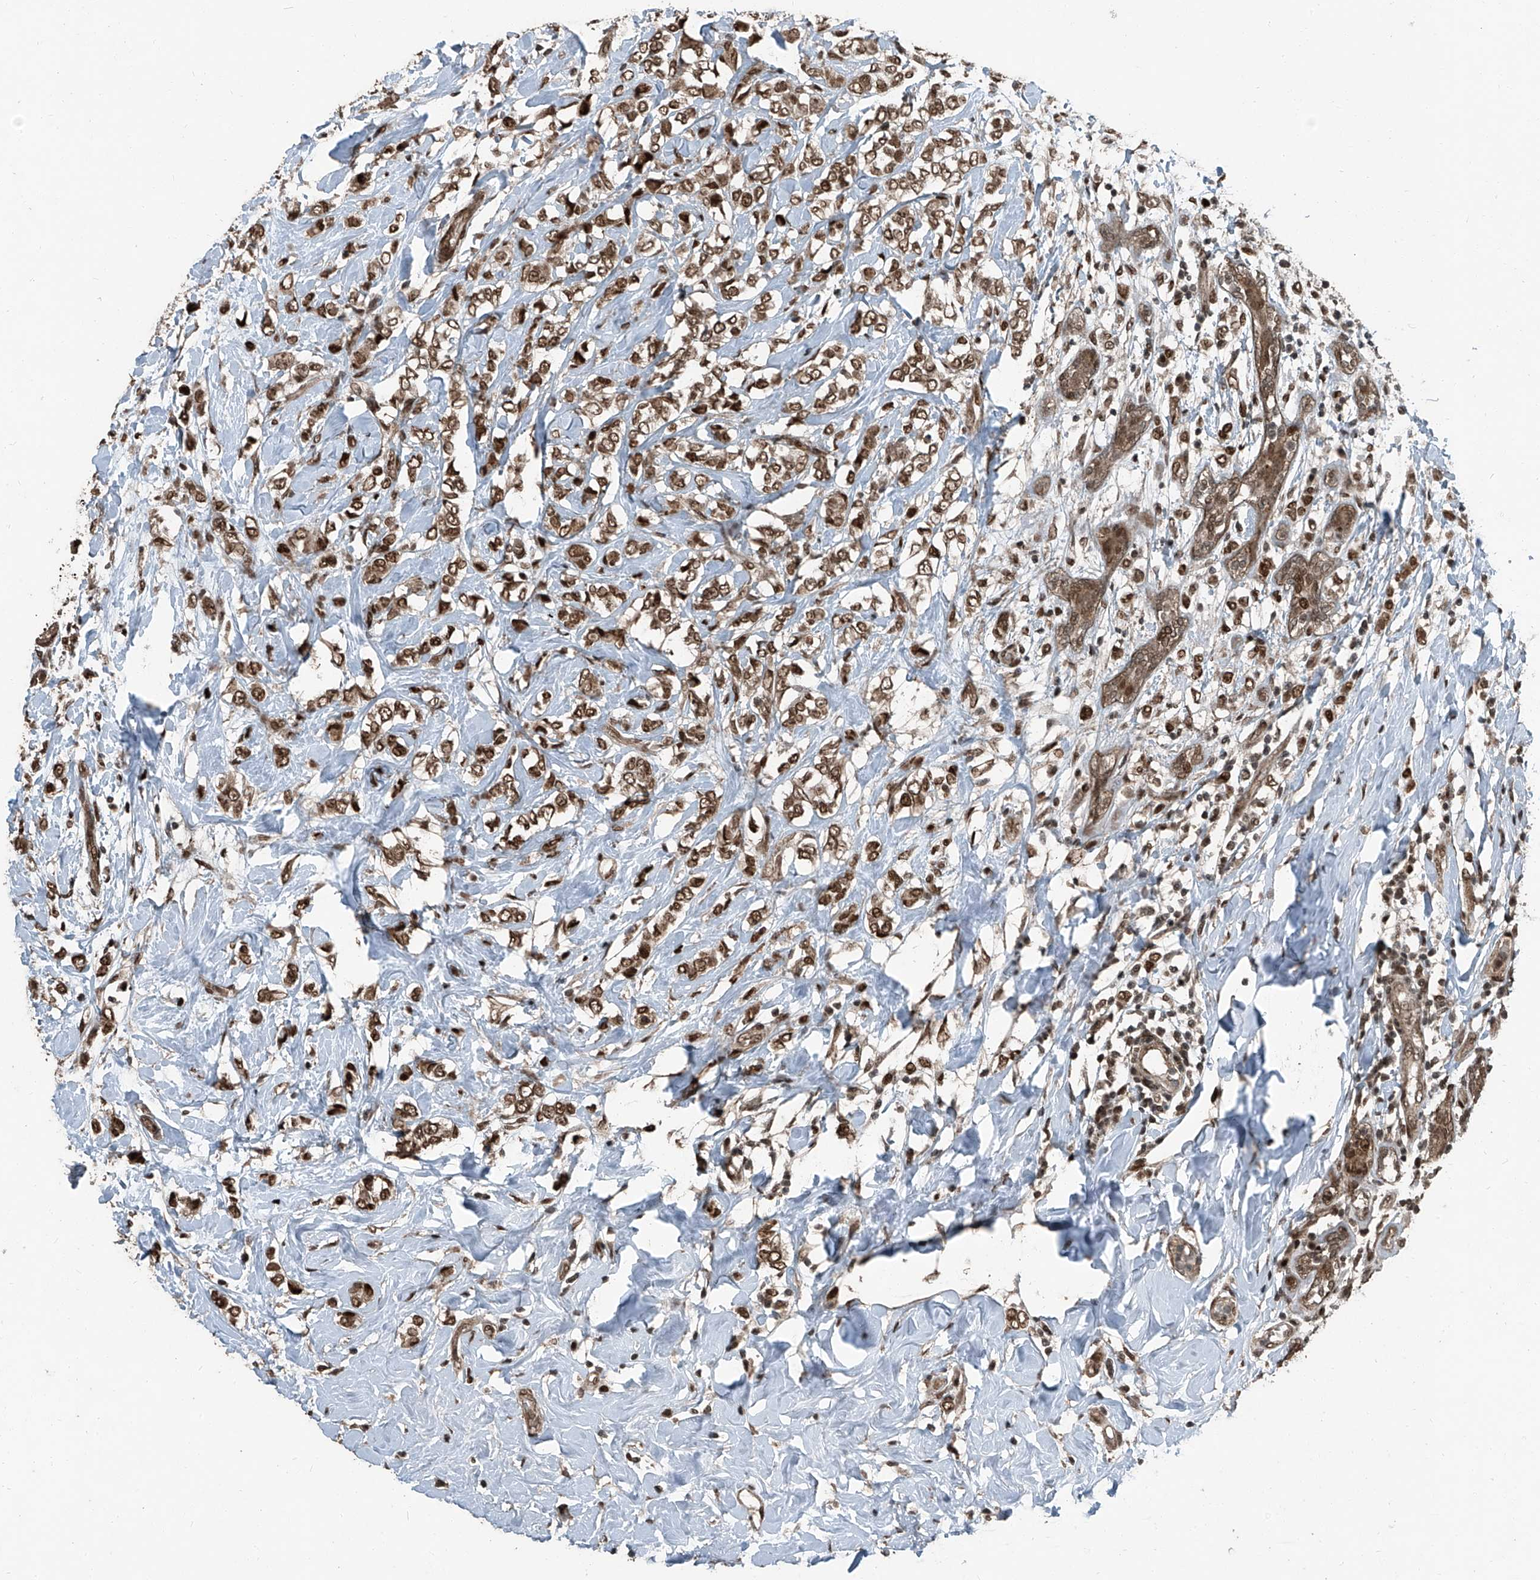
{"staining": {"intensity": "moderate", "quantity": ">75%", "location": "nuclear"}, "tissue": "breast cancer", "cell_type": "Tumor cells", "image_type": "cancer", "snomed": [{"axis": "morphology", "description": "Normal tissue, NOS"}, {"axis": "morphology", "description": "Lobular carcinoma"}, {"axis": "topography", "description": "Breast"}], "caption": "Immunohistochemical staining of breast lobular carcinoma displays medium levels of moderate nuclear expression in about >75% of tumor cells. The staining was performed using DAB, with brown indicating positive protein expression. Nuclei are stained blue with hematoxylin.", "gene": "ZNF570", "patient": {"sex": "female", "age": 47}}